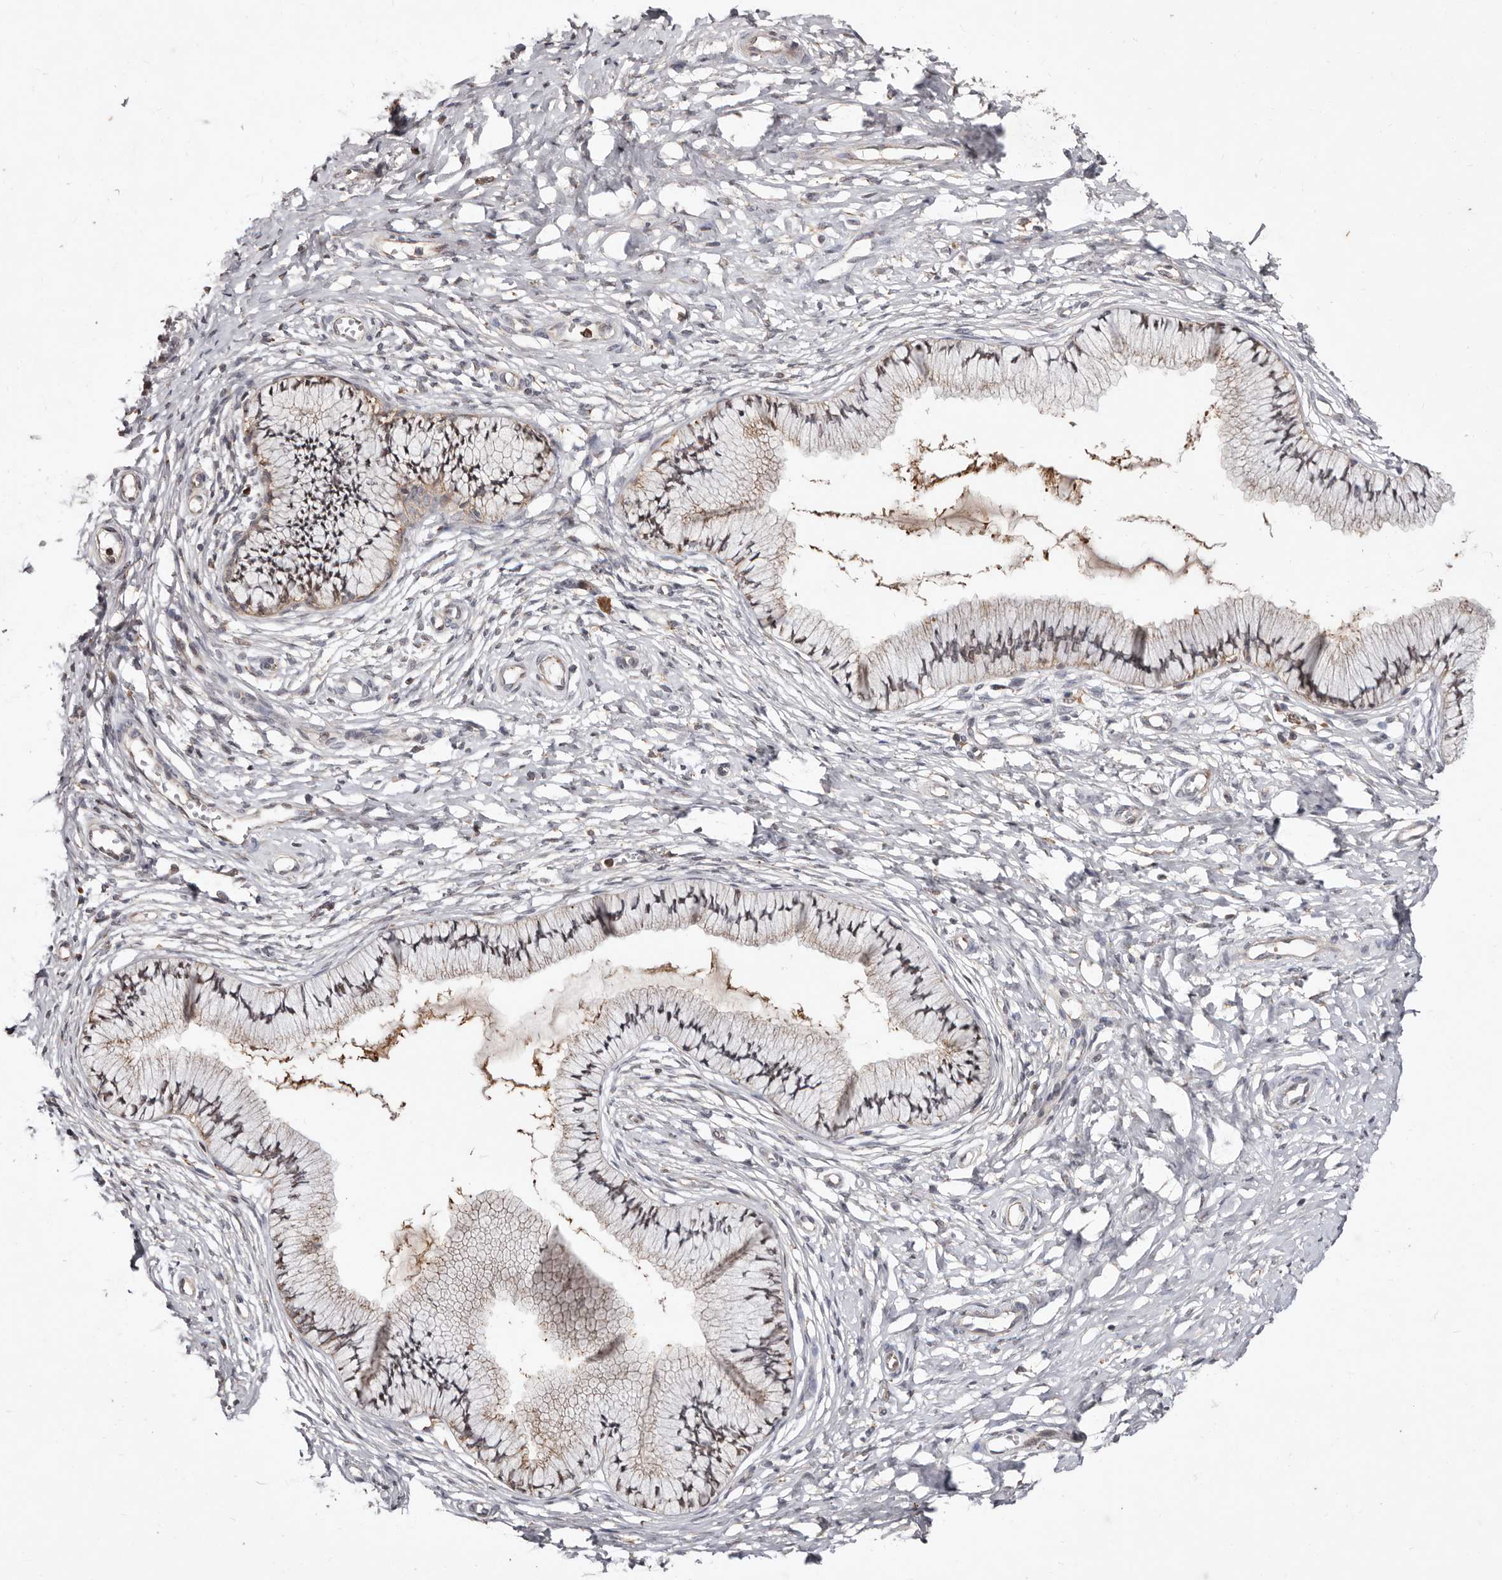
{"staining": {"intensity": "moderate", "quantity": "25%-75%", "location": "cytoplasmic/membranous"}, "tissue": "cervix", "cell_type": "Glandular cells", "image_type": "normal", "snomed": [{"axis": "morphology", "description": "Normal tissue, NOS"}, {"axis": "topography", "description": "Cervix"}], "caption": "Glandular cells exhibit moderate cytoplasmic/membranous staining in about 25%-75% of cells in normal cervix. (Brightfield microscopy of DAB IHC at high magnification).", "gene": "RRM2B", "patient": {"sex": "female", "age": 36}}